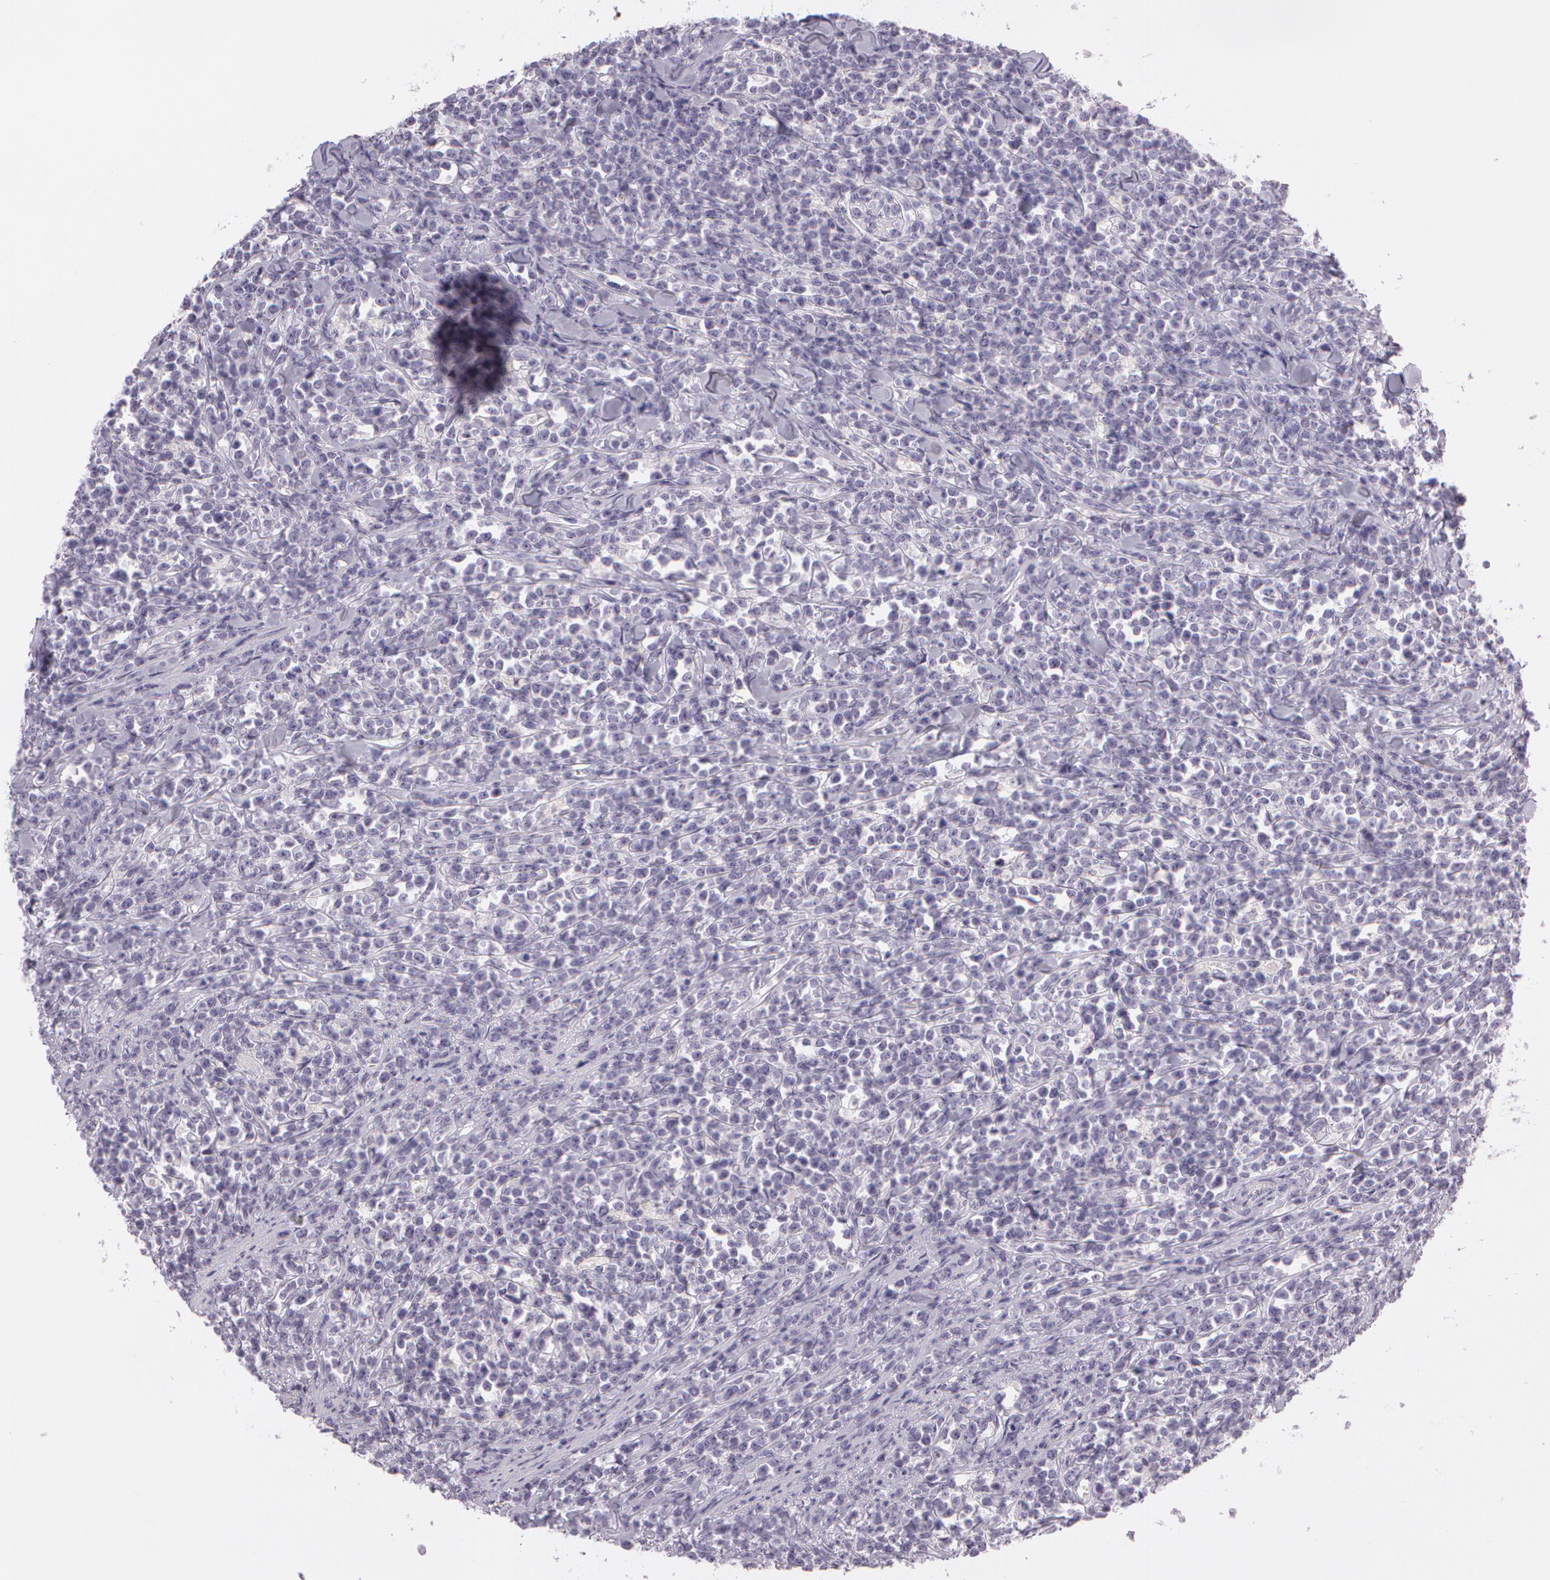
{"staining": {"intensity": "negative", "quantity": "none", "location": "none"}, "tissue": "lymphoma", "cell_type": "Tumor cells", "image_type": "cancer", "snomed": [{"axis": "morphology", "description": "Malignant lymphoma, non-Hodgkin's type, High grade"}, {"axis": "topography", "description": "Small intestine"}, {"axis": "topography", "description": "Colon"}], "caption": "Immunohistochemistry histopathology image of lymphoma stained for a protein (brown), which shows no staining in tumor cells.", "gene": "OTC", "patient": {"sex": "male", "age": 8}}